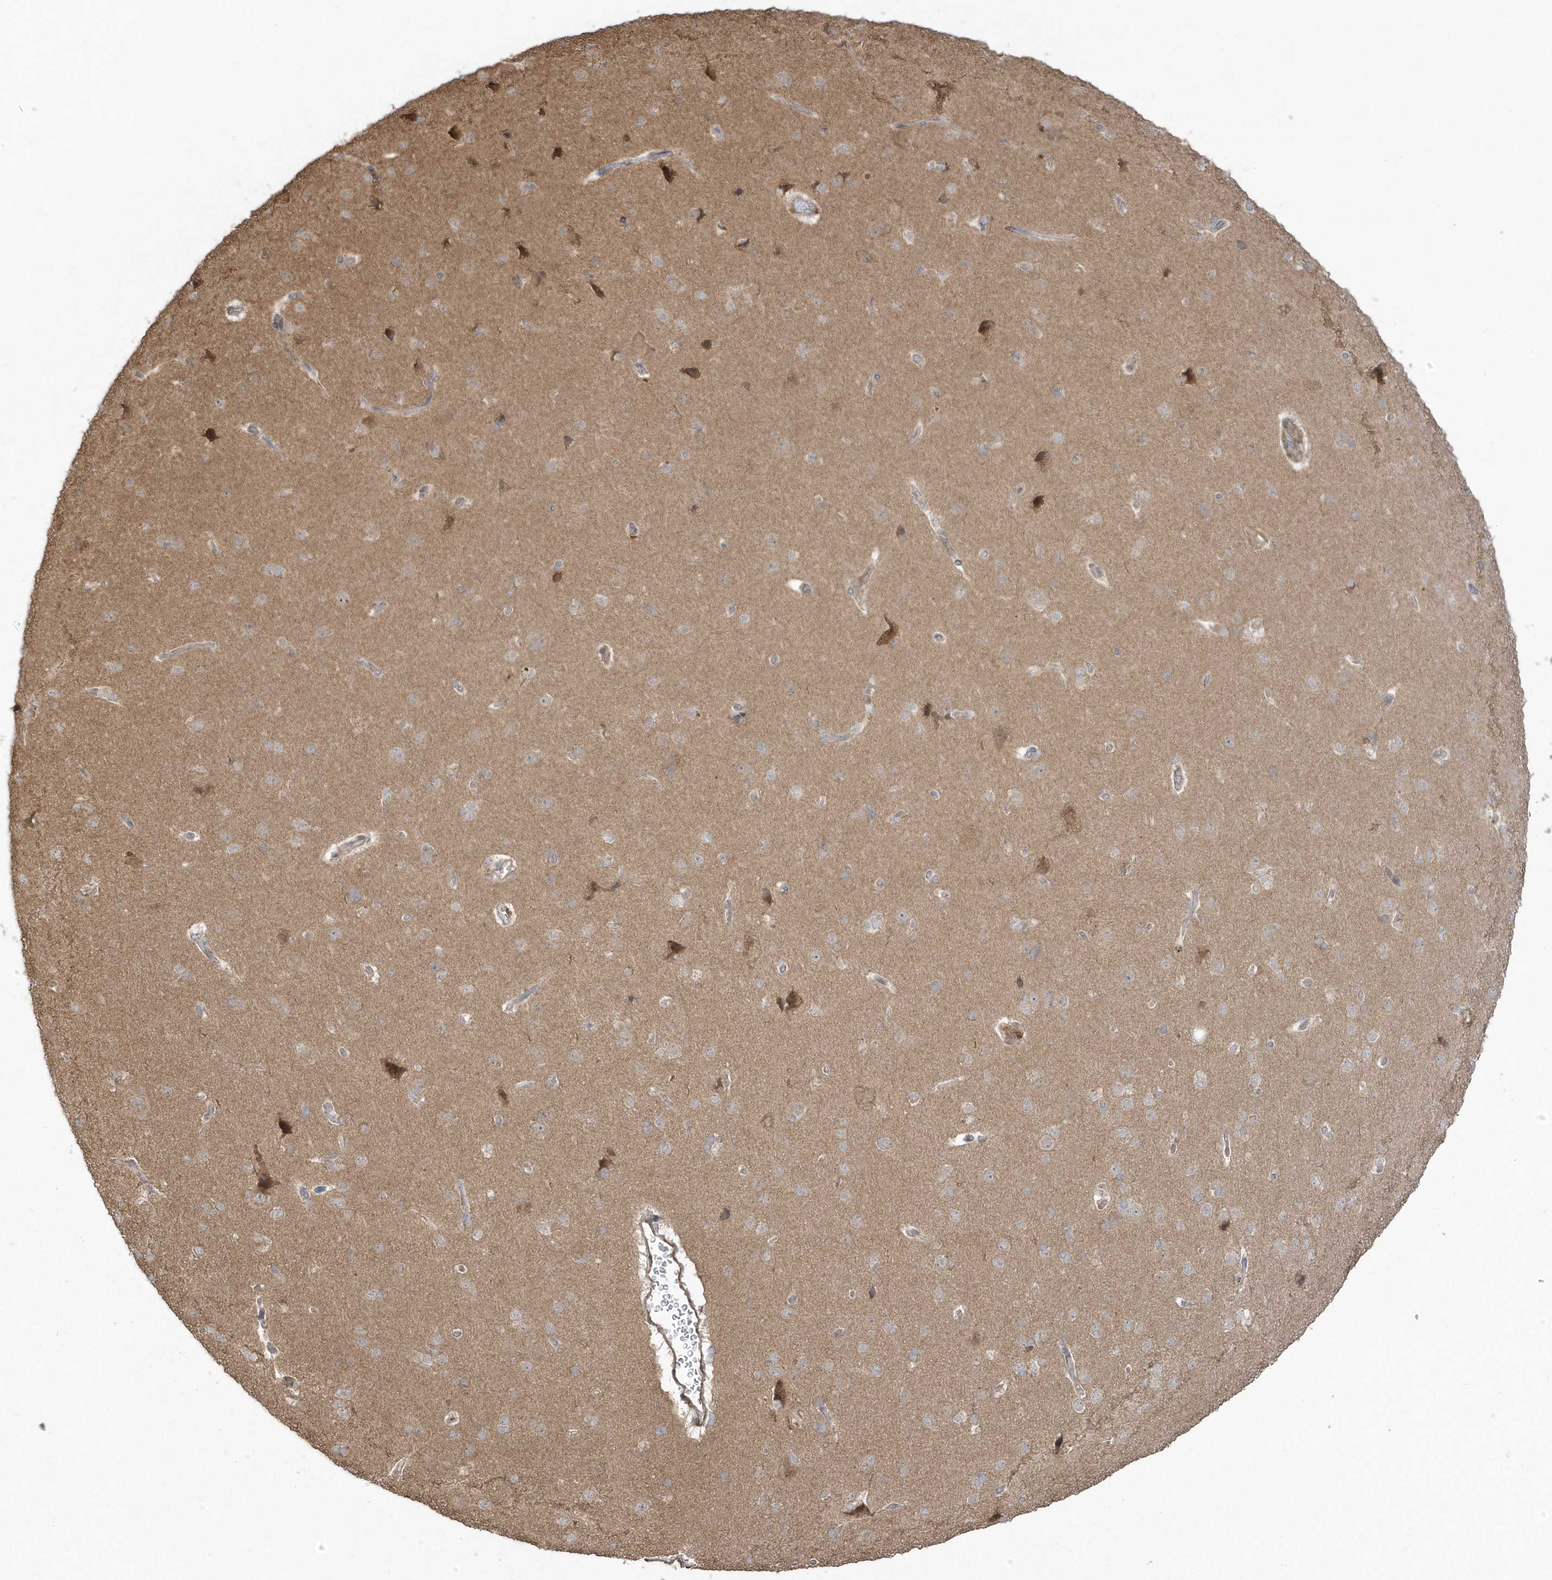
{"staining": {"intensity": "moderate", "quantity": "25%-75%", "location": "cytoplasmic/membranous"}, "tissue": "cerebral cortex", "cell_type": "Endothelial cells", "image_type": "normal", "snomed": [{"axis": "morphology", "description": "Normal tissue, NOS"}, {"axis": "topography", "description": "Cerebral cortex"}], "caption": "Immunohistochemical staining of benign cerebral cortex exhibits moderate cytoplasmic/membranous protein staining in about 25%-75% of endothelial cells.", "gene": "ARMC8", "patient": {"sex": "male", "age": 62}}